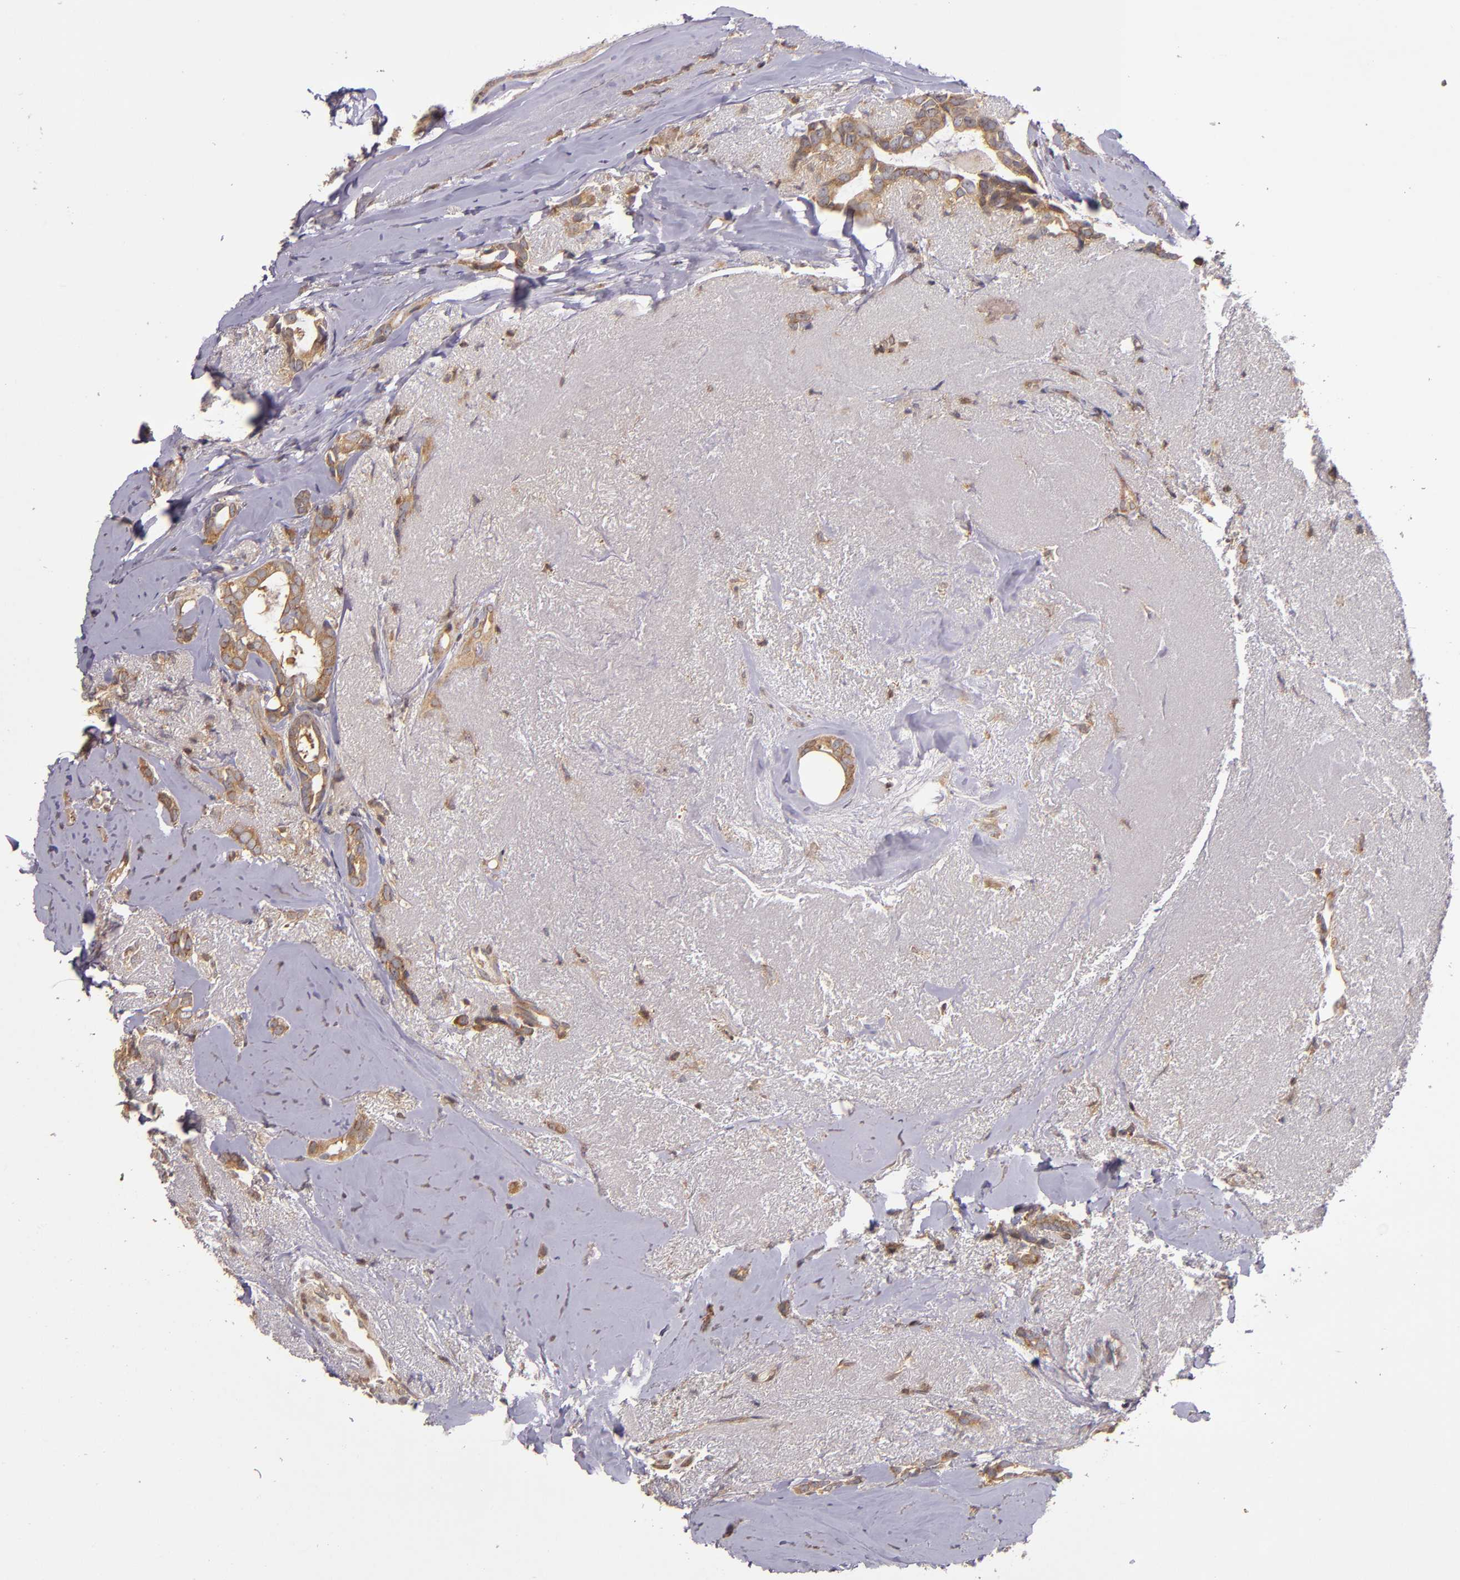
{"staining": {"intensity": "moderate", "quantity": ">75%", "location": "cytoplasmic/membranous"}, "tissue": "breast cancer", "cell_type": "Tumor cells", "image_type": "cancer", "snomed": [{"axis": "morphology", "description": "Duct carcinoma"}, {"axis": "topography", "description": "Breast"}], "caption": "Immunohistochemistry (IHC) image of neoplastic tissue: human intraductal carcinoma (breast) stained using immunohistochemistry displays medium levels of moderate protein expression localized specifically in the cytoplasmic/membranous of tumor cells, appearing as a cytoplasmic/membranous brown color.", "gene": "EIF4ENIF1", "patient": {"sex": "female", "age": 54}}